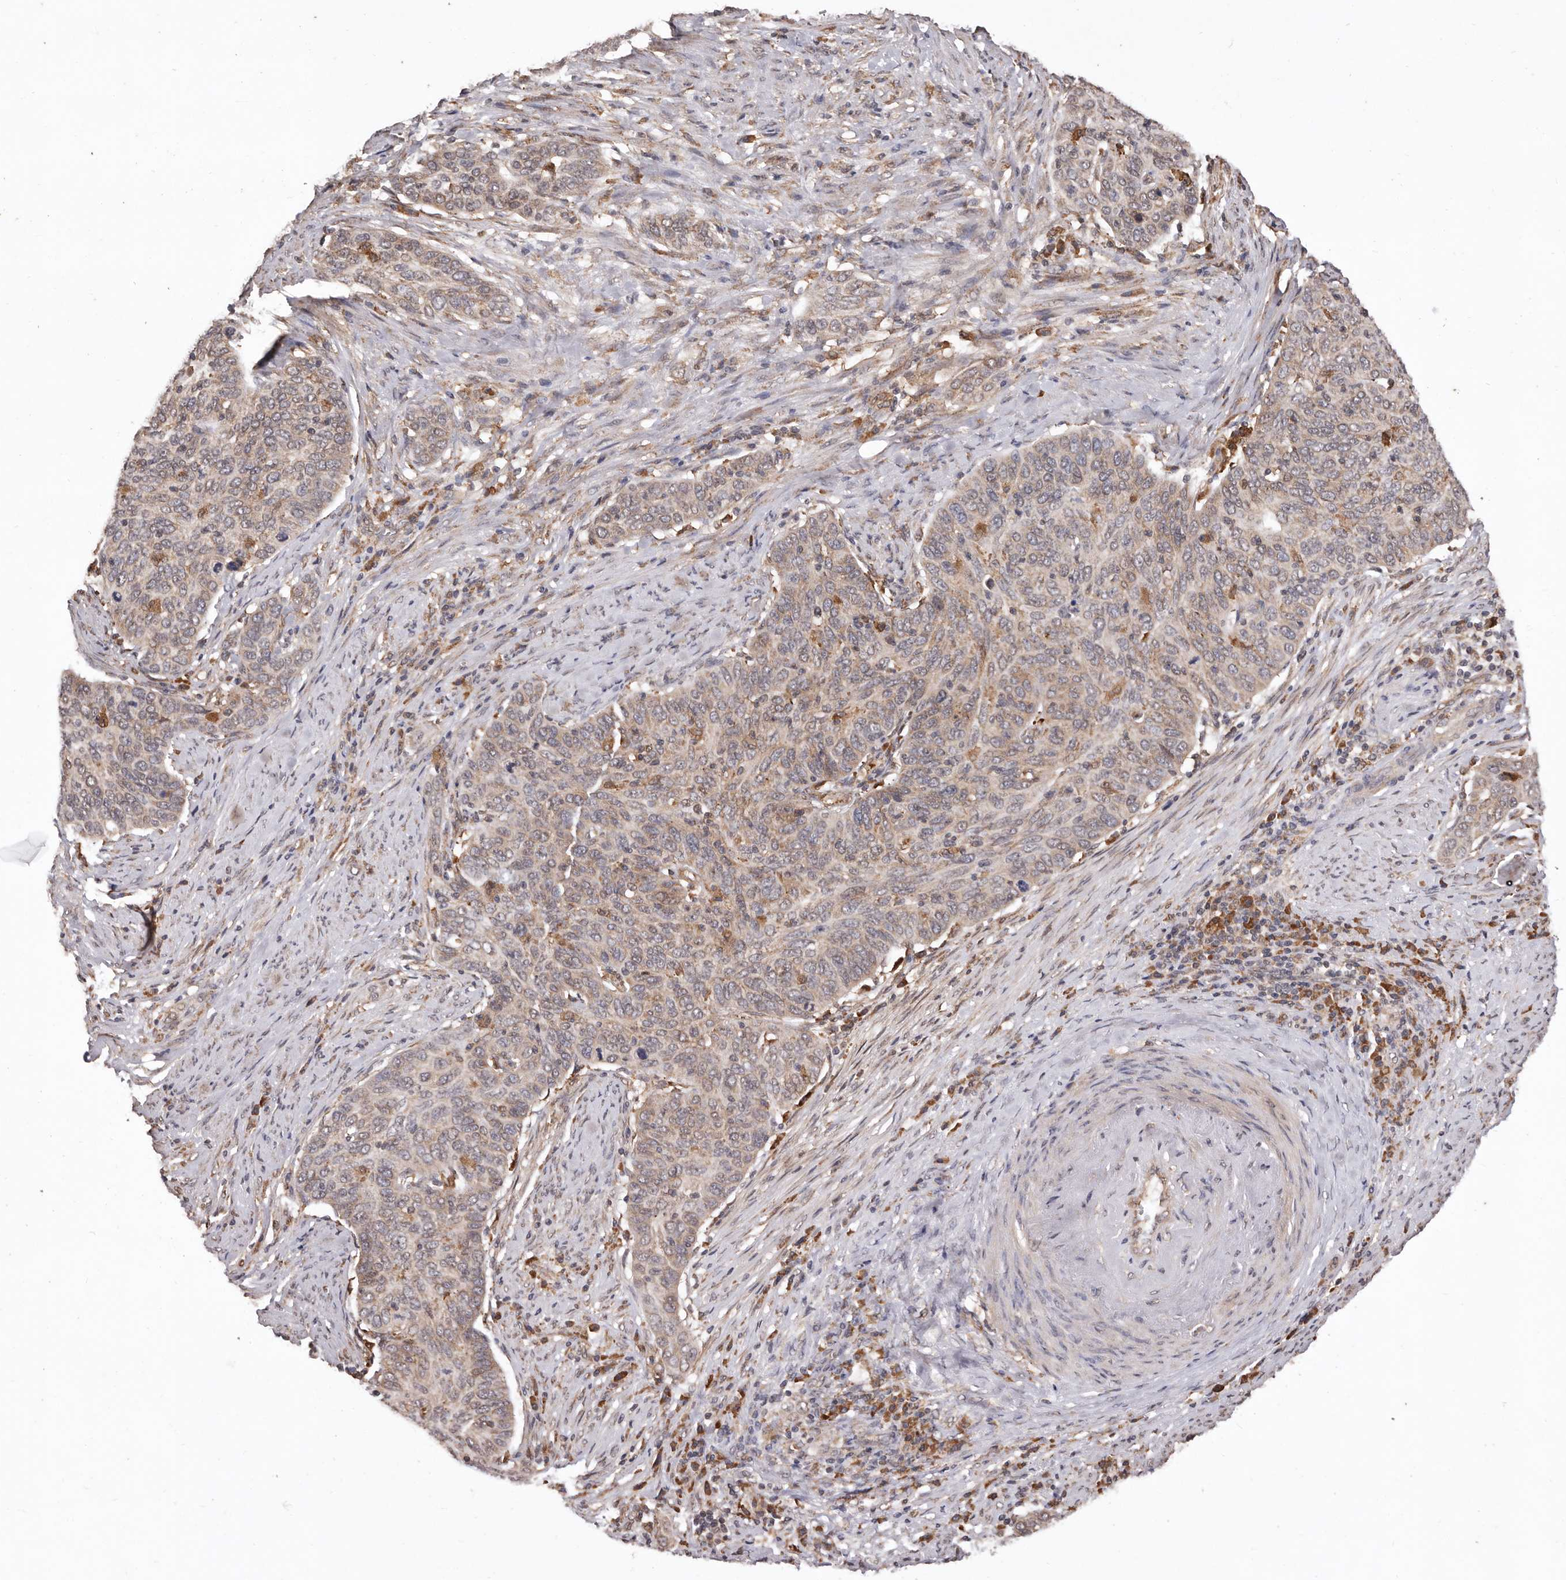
{"staining": {"intensity": "moderate", "quantity": "<25%", "location": "cytoplasmic/membranous"}, "tissue": "cervical cancer", "cell_type": "Tumor cells", "image_type": "cancer", "snomed": [{"axis": "morphology", "description": "Squamous cell carcinoma, NOS"}, {"axis": "topography", "description": "Cervix"}], "caption": "A brown stain labels moderate cytoplasmic/membranous expression of a protein in human cervical squamous cell carcinoma tumor cells. The staining is performed using DAB (3,3'-diaminobenzidine) brown chromogen to label protein expression. The nuclei are counter-stained blue using hematoxylin.", "gene": "RRM2B", "patient": {"sex": "female", "age": 60}}